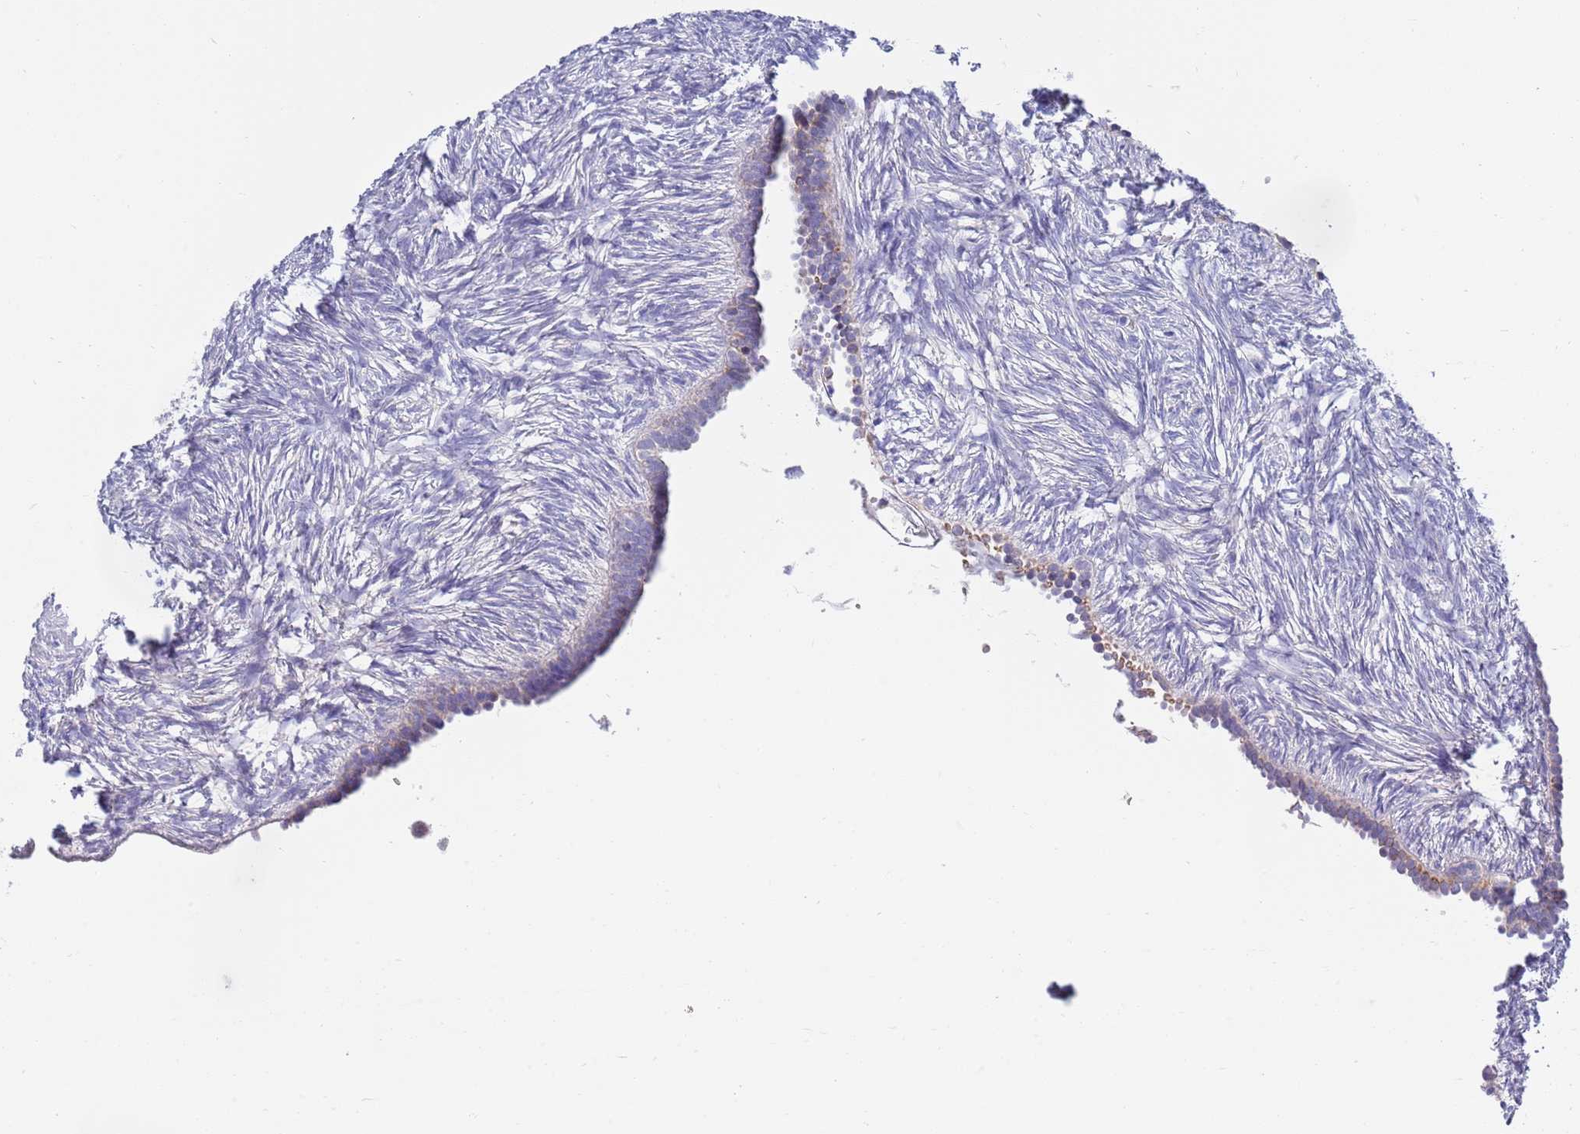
{"staining": {"intensity": "negative", "quantity": "none", "location": "none"}, "tissue": "ovary", "cell_type": "Ovarian stroma cells", "image_type": "normal", "snomed": [{"axis": "morphology", "description": "Normal tissue, NOS"}, {"axis": "topography", "description": "Ovary"}], "caption": "This is an IHC histopathology image of unremarkable human ovary. There is no positivity in ovarian stroma cells.", "gene": "EMC8", "patient": {"sex": "female", "age": 51}}